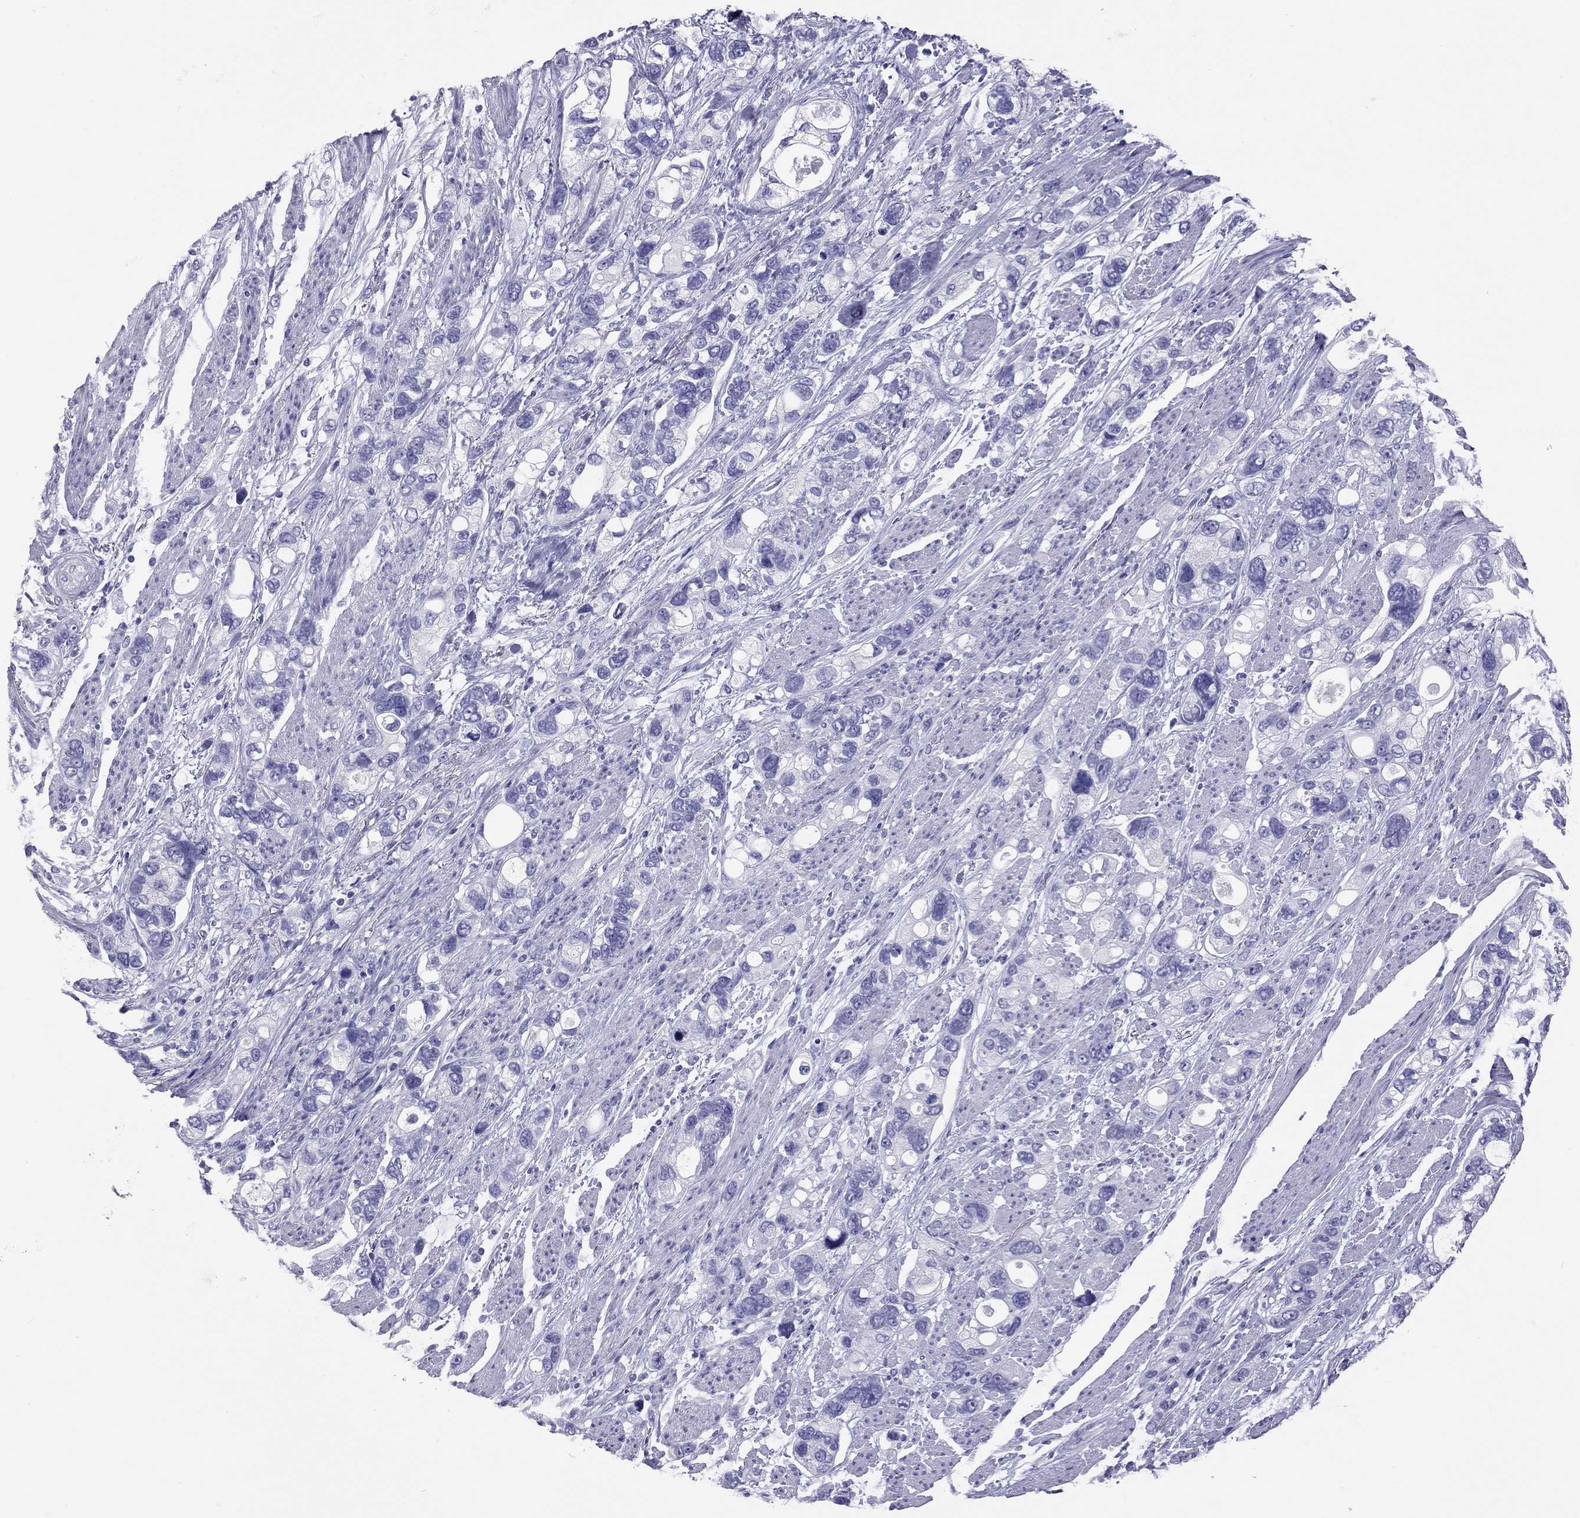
{"staining": {"intensity": "negative", "quantity": "none", "location": "none"}, "tissue": "stomach cancer", "cell_type": "Tumor cells", "image_type": "cancer", "snomed": [{"axis": "morphology", "description": "Adenocarcinoma, NOS"}, {"axis": "topography", "description": "Stomach, upper"}], "caption": "Protein analysis of stomach adenocarcinoma shows no significant staining in tumor cells. (DAB immunohistochemistry (IHC), high magnification).", "gene": "PSMB11", "patient": {"sex": "female", "age": 81}}